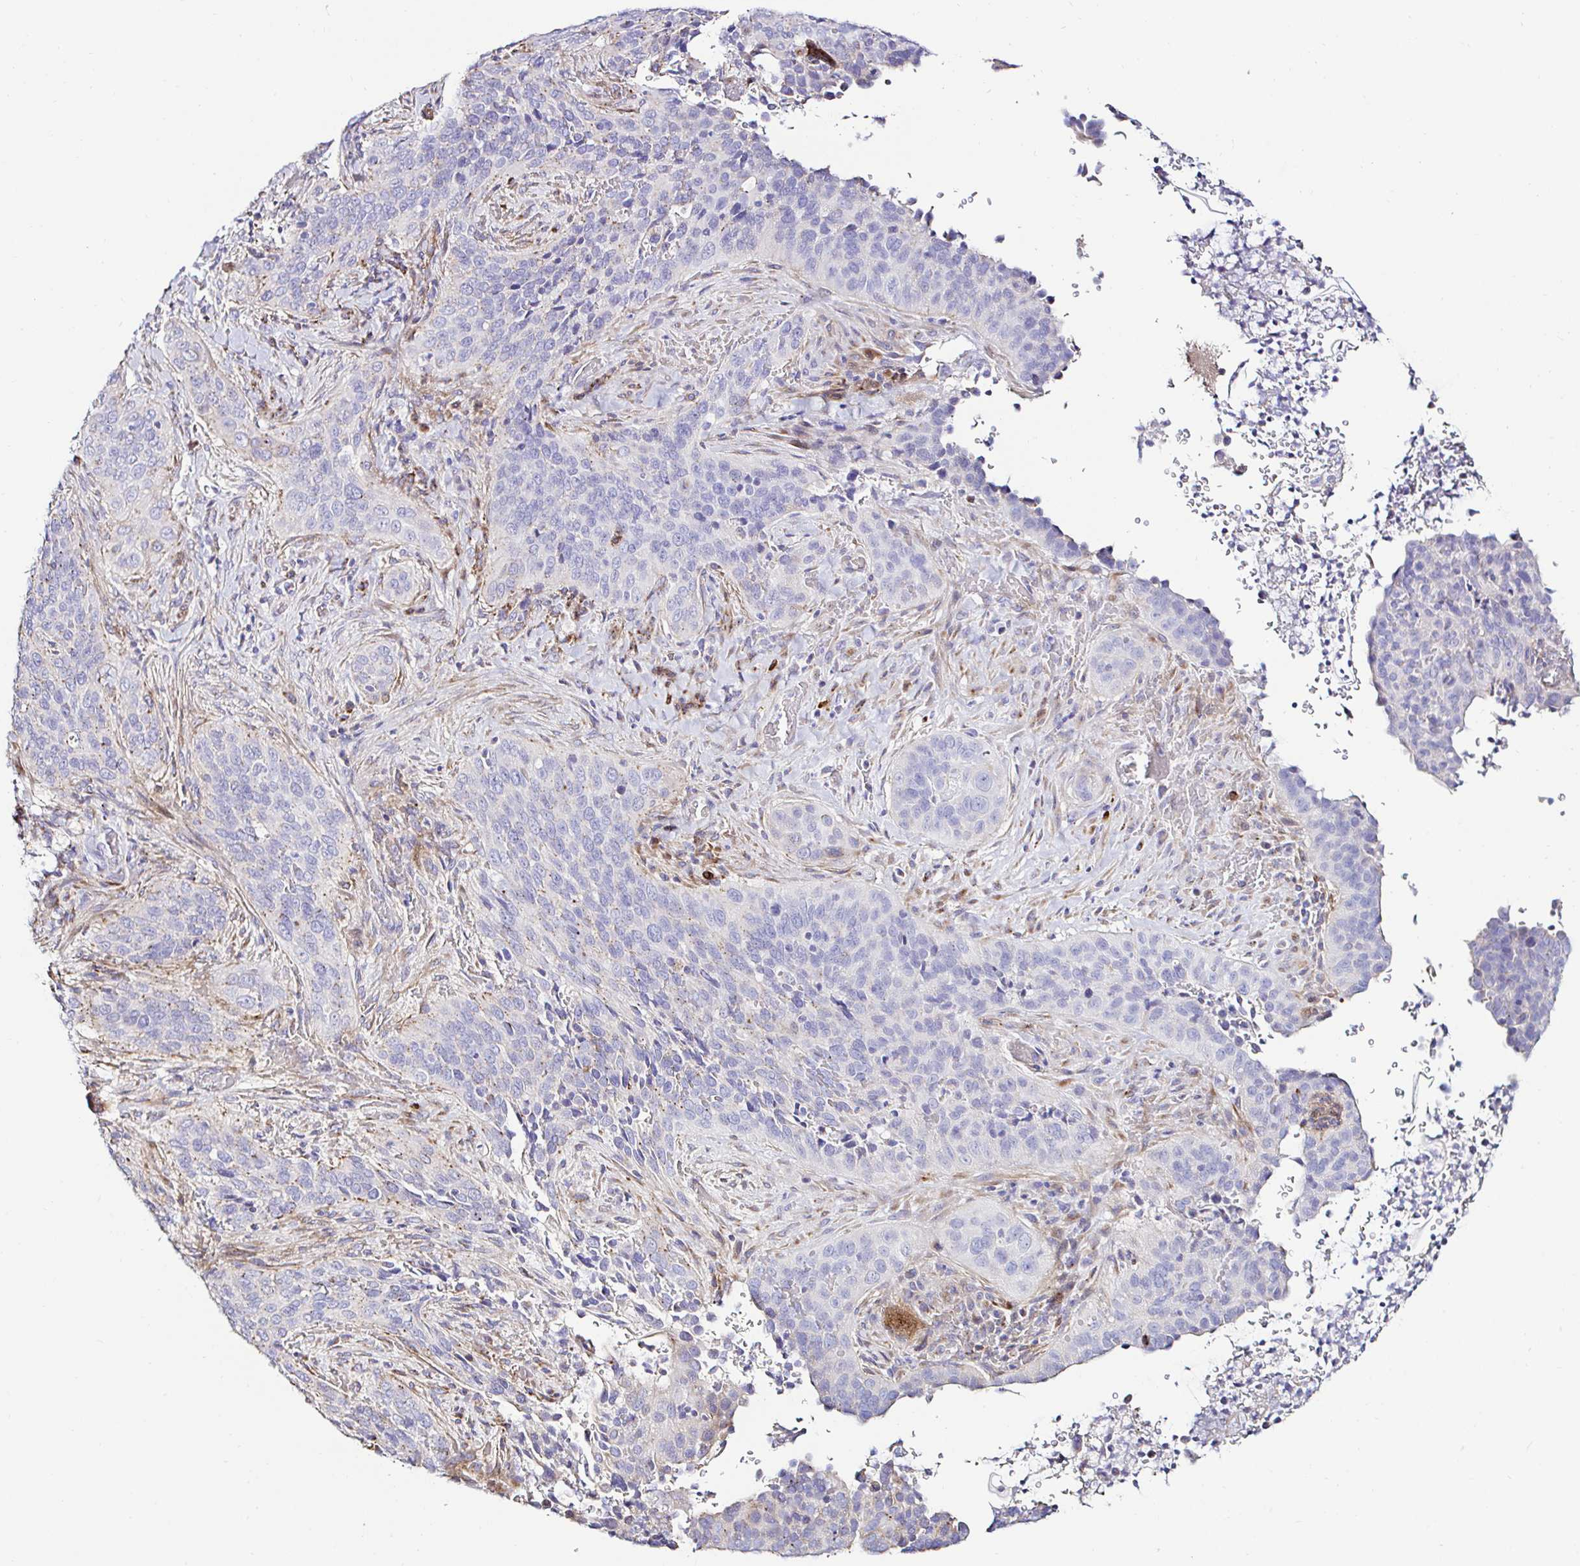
{"staining": {"intensity": "negative", "quantity": "none", "location": "none"}, "tissue": "cervical cancer", "cell_type": "Tumor cells", "image_type": "cancer", "snomed": [{"axis": "morphology", "description": "Squamous cell carcinoma, NOS"}, {"axis": "topography", "description": "Cervix"}], "caption": "Immunohistochemistry image of cervical cancer (squamous cell carcinoma) stained for a protein (brown), which exhibits no positivity in tumor cells.", "gene": "GALNS", "patient": {"sex": "female", "age": 38}}